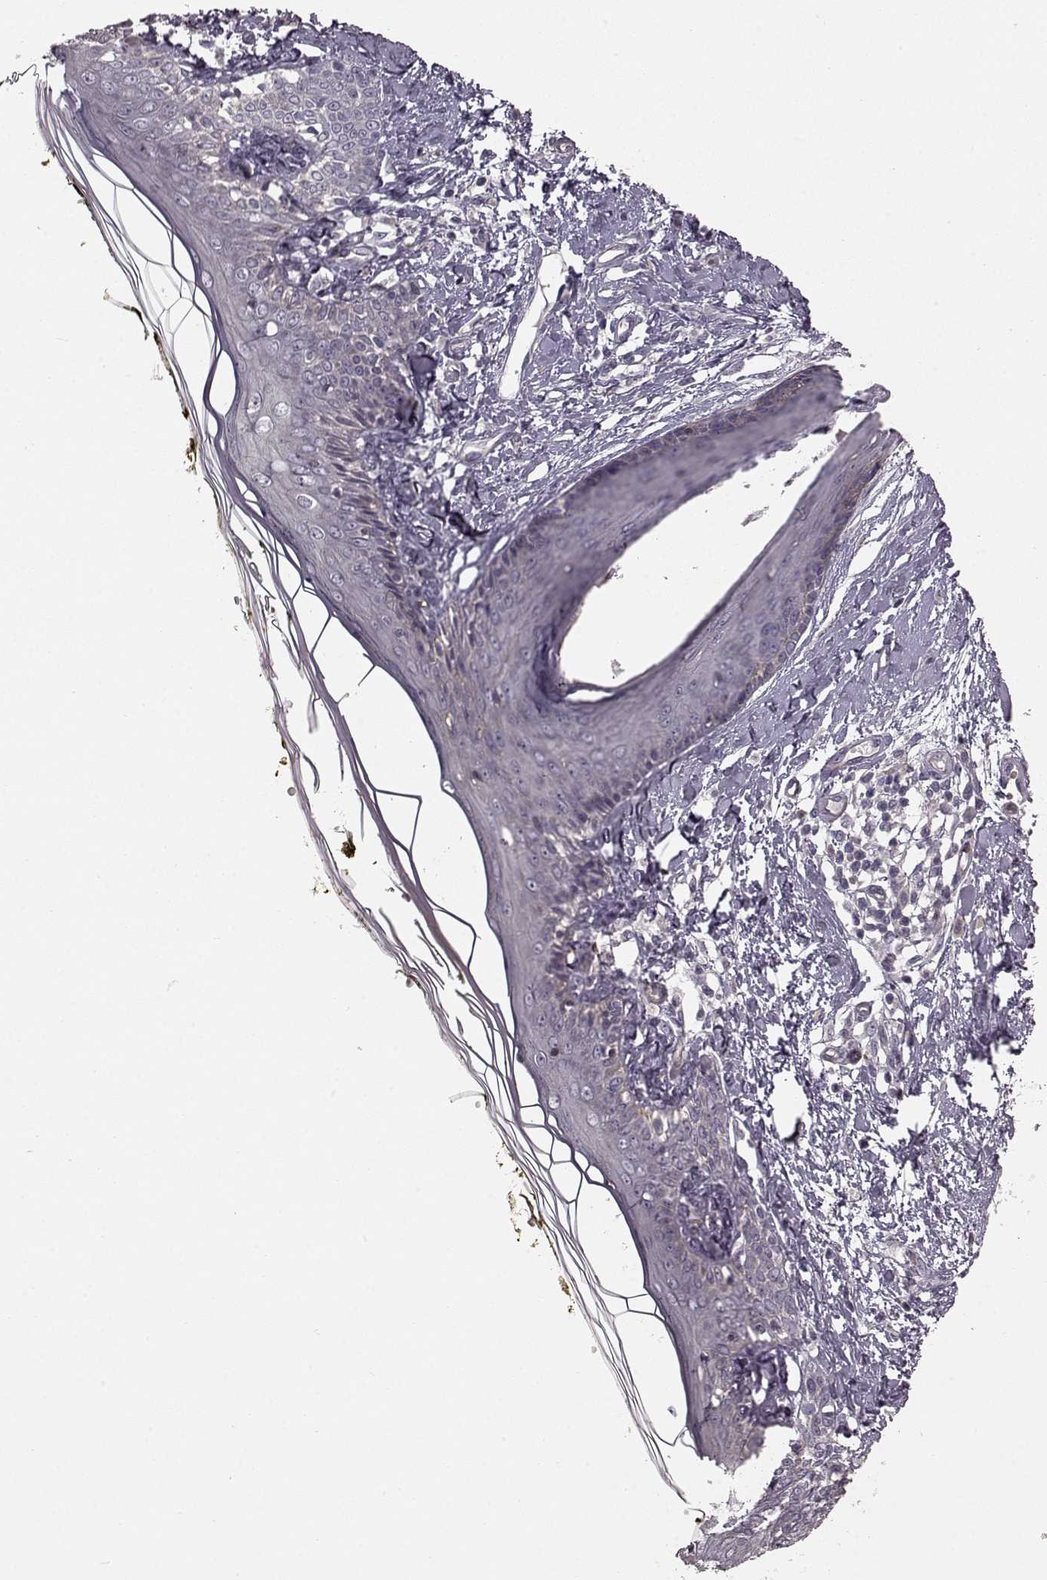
{"staining": {"intensity": "negative", "quantity": "none", "location": "none"}, "tissue": "skin", "cell_type": "Fibroblasts", "image_type": "normal", "snomed": [{"axis": "morphology", "description": "Normal tissue, NOS"}, {"axis": "topography", "description": "Skin"}], "caption": "Immunohistochemical staining of normal human skin displays no significant positivity in fibroblasts. Brightfield microscopy of IHC stained with DAB (3,3'-diaminobenzidine) (brown) and hematoxylin (blue), captured at high magnification.", "gene": "SLC22A18", "patient": {"sex": "male", "age": 76}}